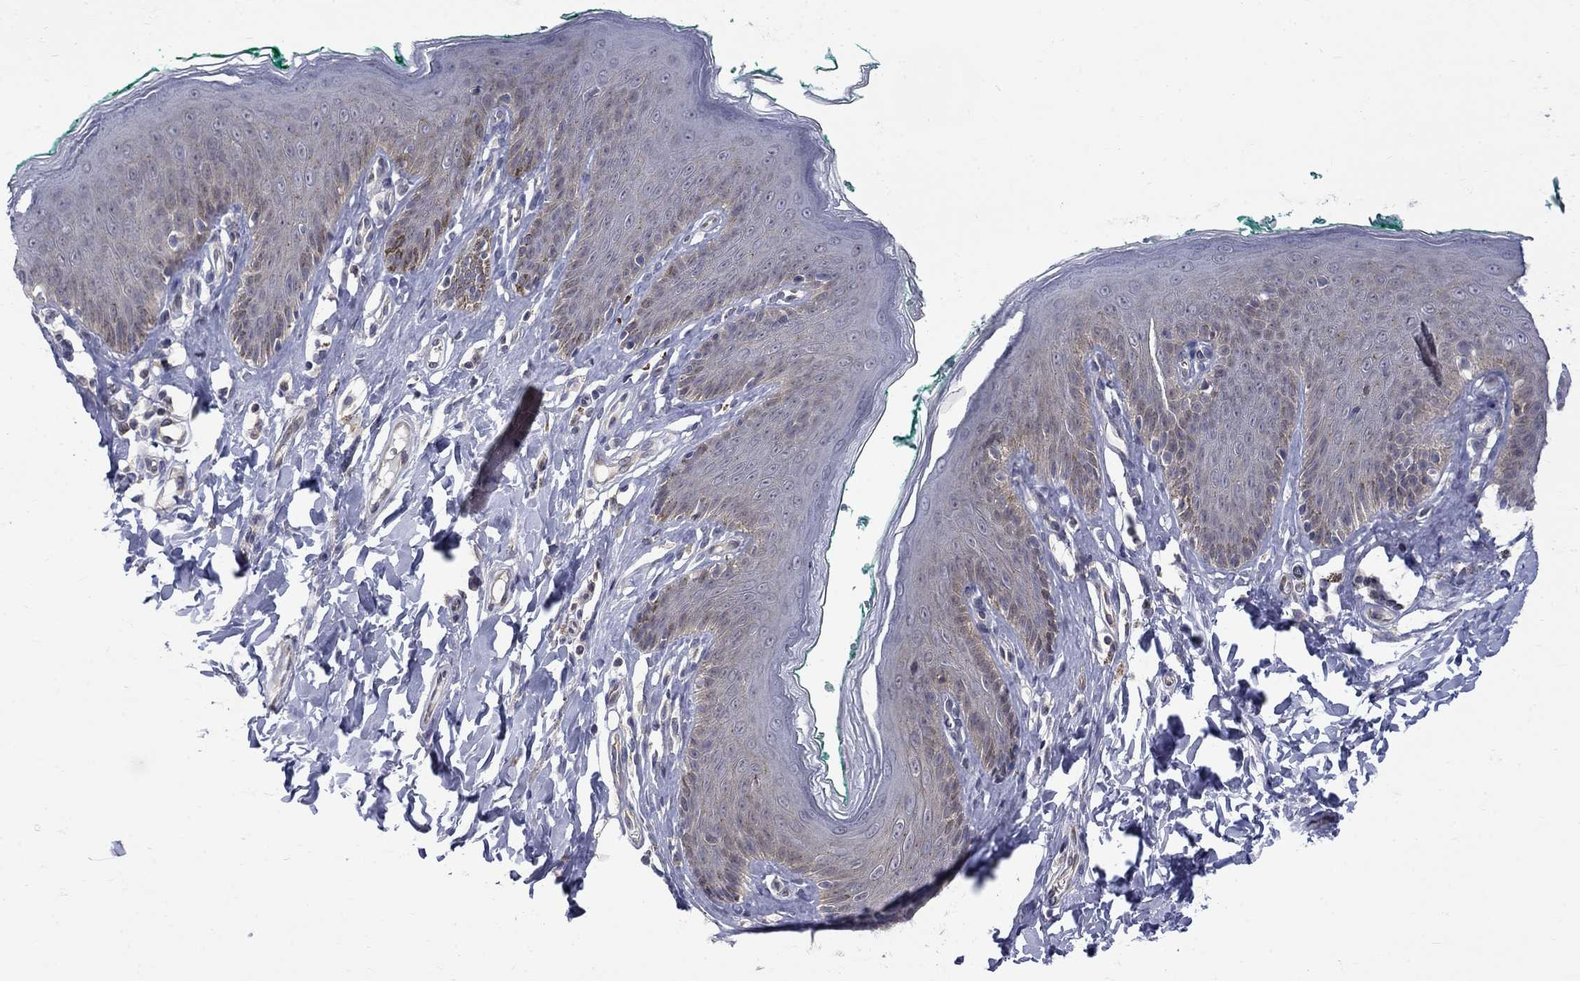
{"staining": {"intensity": "negative", "quantity": "none", "location": "none"}, "tissue": "skin", "cell_type": "Epidermal cells", "image_type": "normal", "snomed": [{"axis": "morphology", "description": "Normal tissue, NOS"}, {"axis": "topography", "description": "Vulva"}], "caption": "This is an immunohistochemistry (IHC) histopathology image of unremarkable human skin. There is no positivity in epidermal cells.", "gene": "HKDC1", "patient": {"sex": "female", "age": 66}}